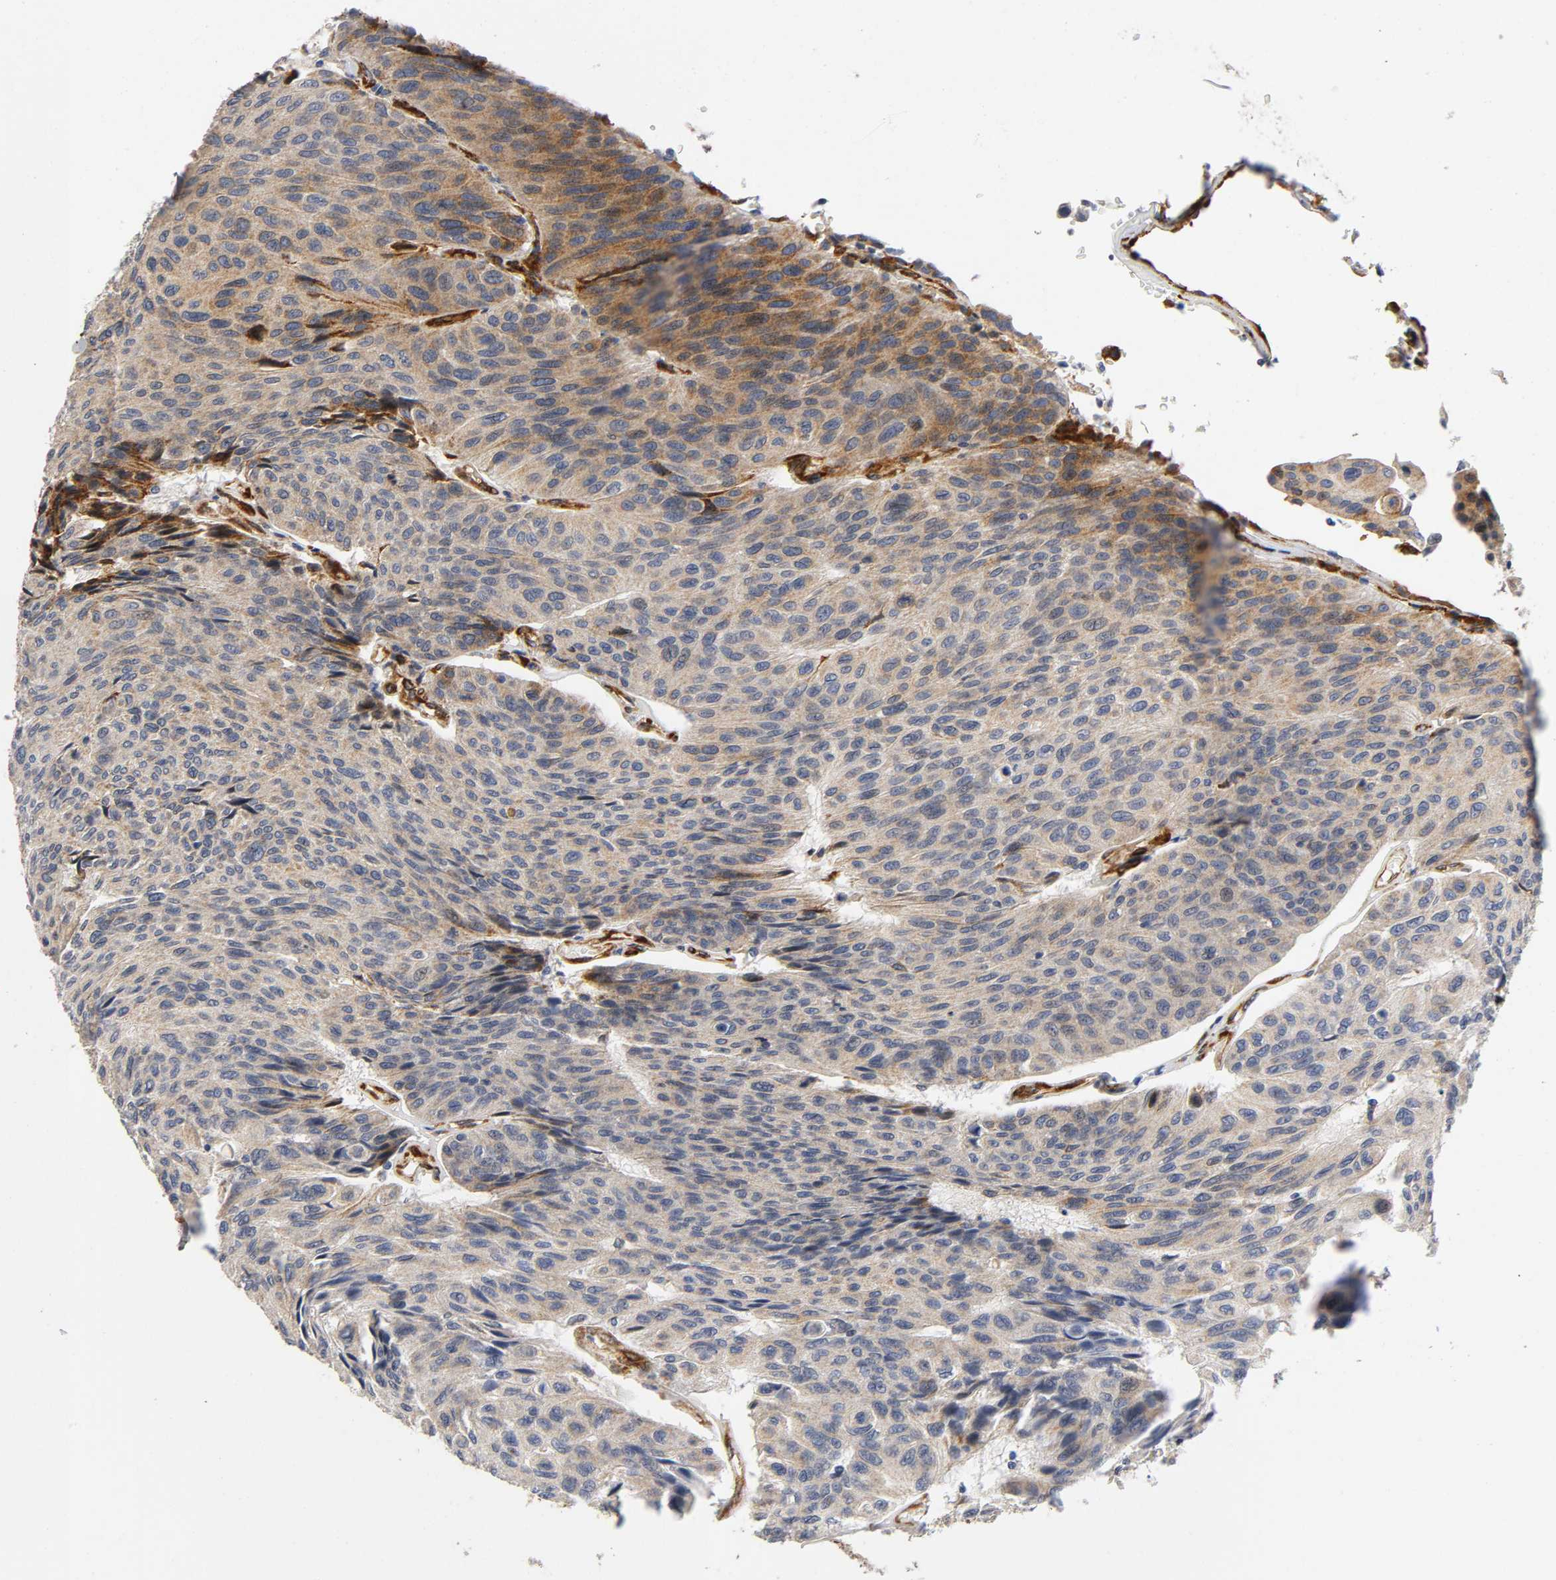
{"staining": {"intensity": "moderate", "quantity": ">75%", "location": "cytoplasmic/membranous"}, "tissue": "urothelial cancer", "cell_type": "Tumor cells", "image_type": "cancer", "snomed": [{"axis": "morphology", "description": "Urothelial carcinoma, High grade"}, {"axis": "topography", "description": "Urinary bladder"}], "caption": "Urothelial cancer stained with a protein marker exhibits moderate staining in tumor cells.", "gene": "SOS2", "patient": {"sex": "male", "age": 66}}